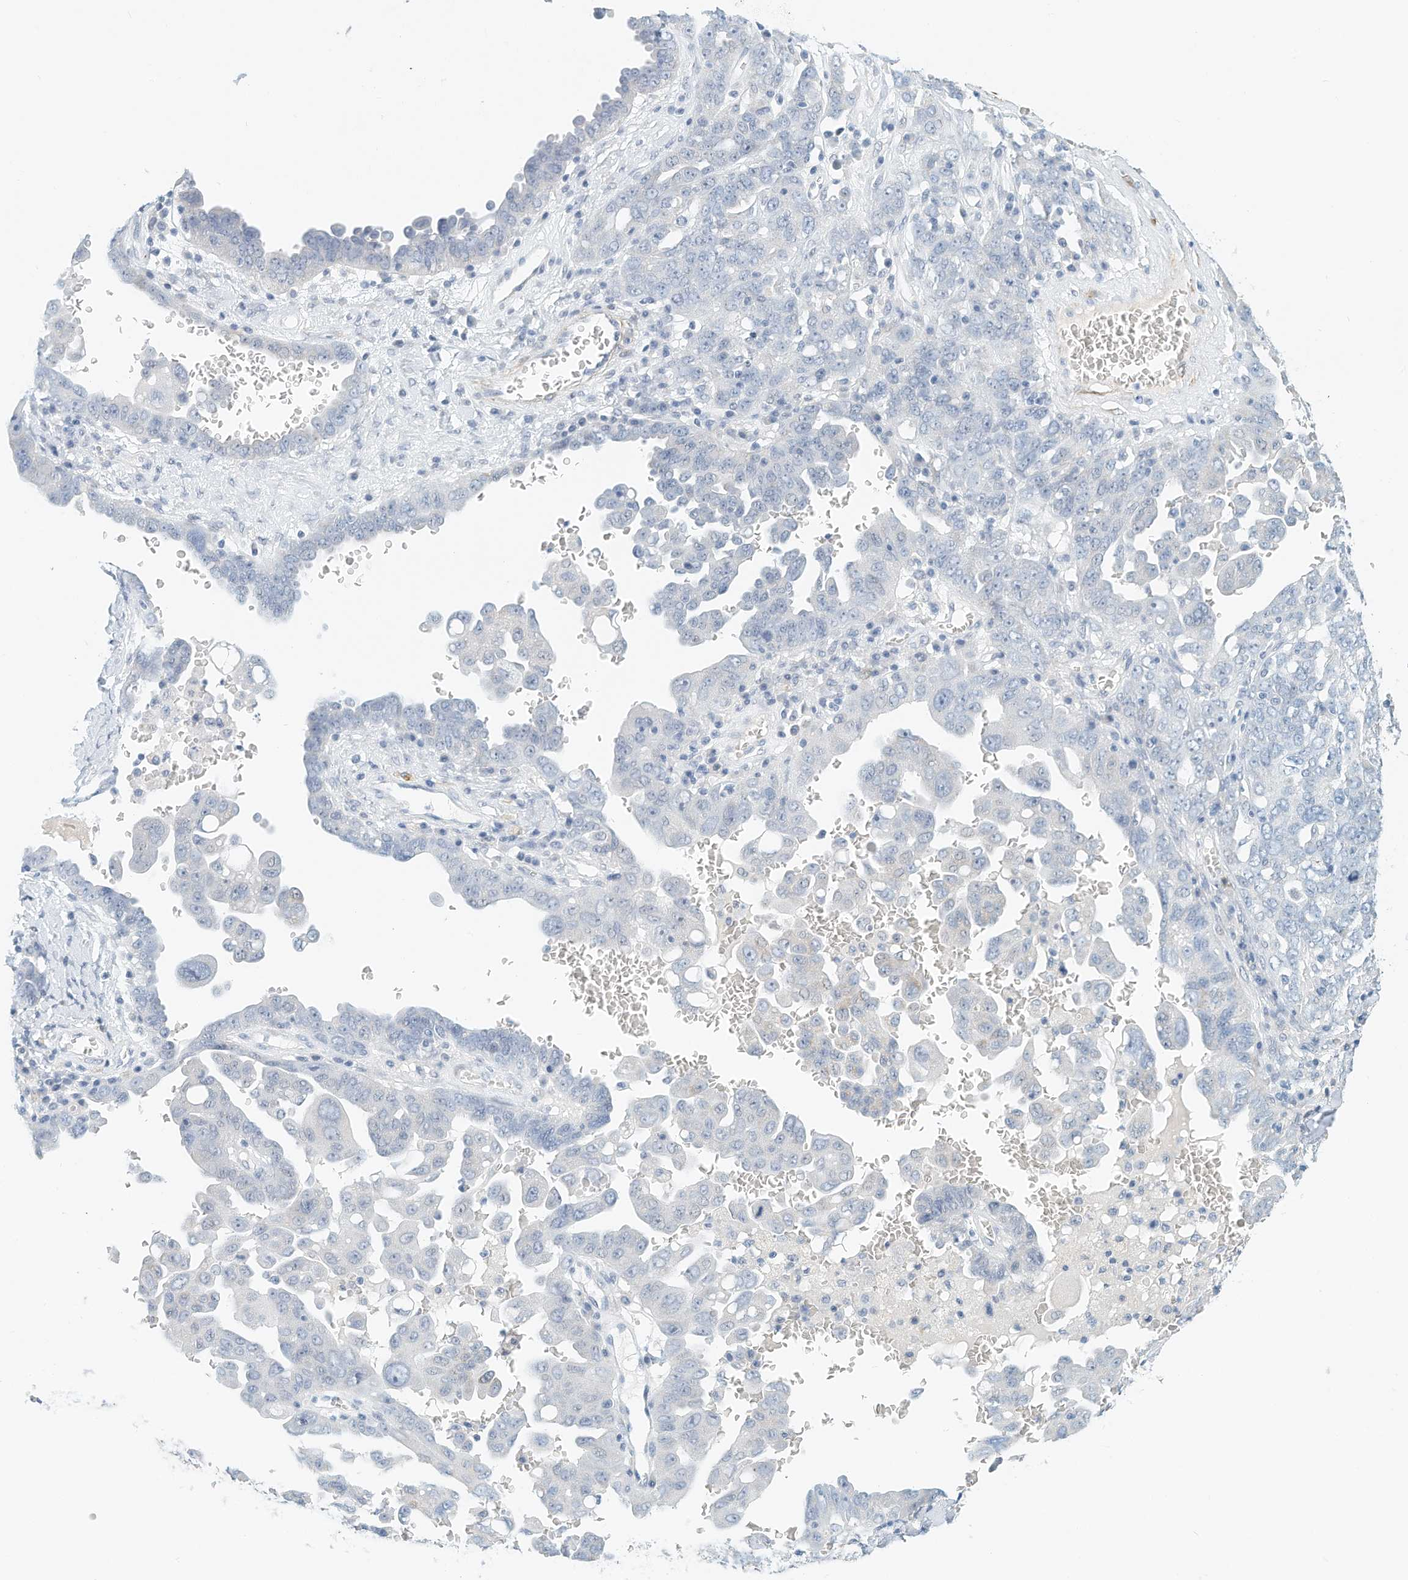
{"staining": {"intensity": "negative", "quantity": "none", "location": "none"}, "tissue": "ovarian cancer", "cell_type": "Tumor cells", "image_type": "cancer", "snomed": [{"axis": "morphology", "description": "Carcinoma, endometroid"}, {"axis": "topography", "description": "Ovary"}], "caption": "Immunohistochemistry (IHC) image of ovarian cancer (endometroid carcinoma) stained for a protein (brown), which displays no expression in tumor cells. (IHC, brightfield microscopy, high magnification).", "gene": "ARHGAP28", "patient": {"sex": "female", "age": 62}}